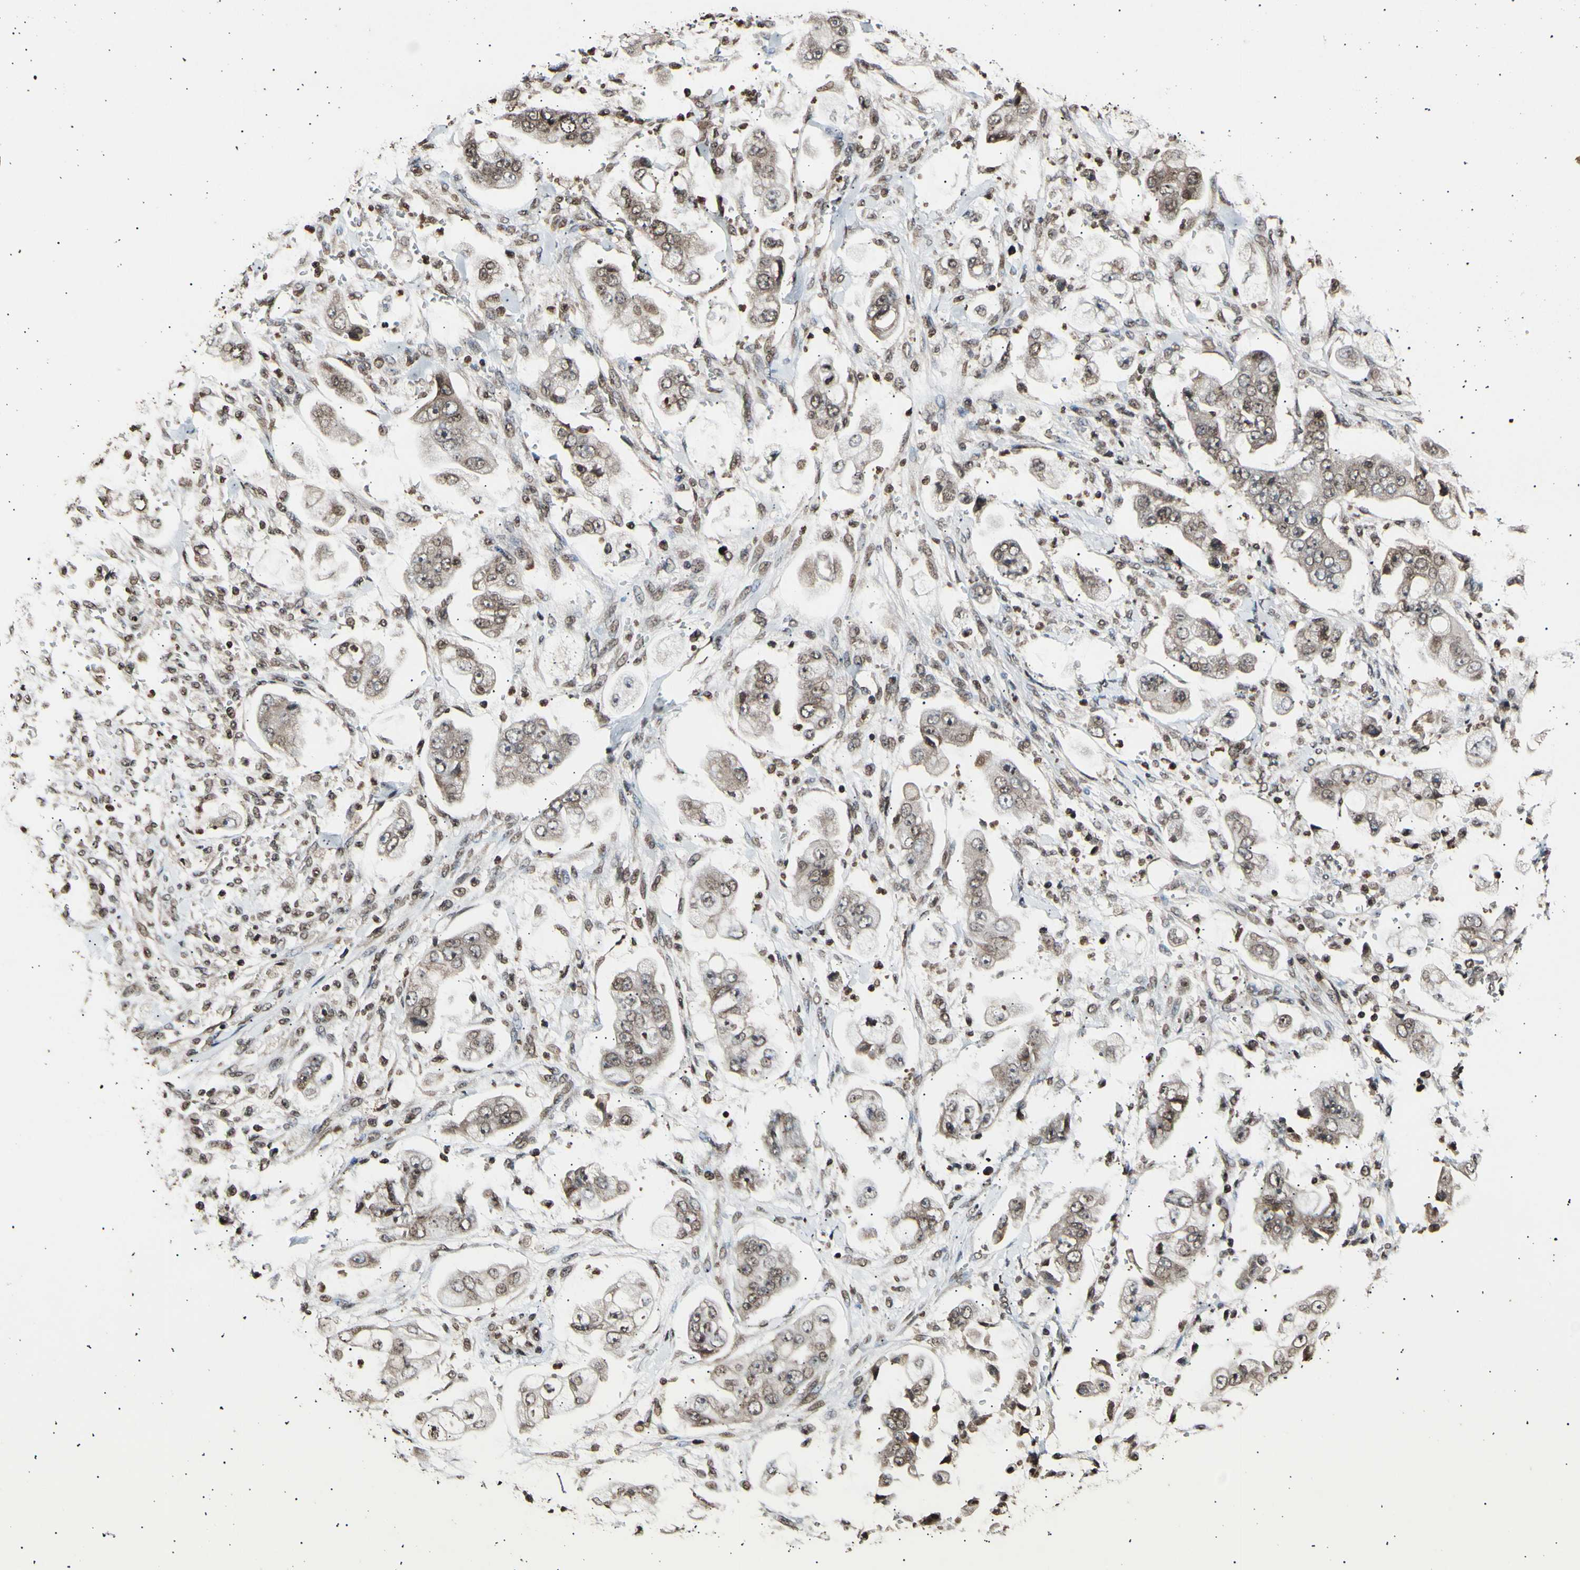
{"staining": {"intensity": "moderate", "quantity": ">75%", "location": "cytoplasmic/membranous,nuclear"}, "tissue": "stomach cancer", "cell_type": "Tumor cells", "image_type": "cancer", "snomed": [{"axis": "morphology", "description": "Adenocarcinoma, NOS"}, {"axis": "topography", "description": "Stomach"}], "caption": "Immunohistochemistry (IHC) photomicrograph of human adenocarcinoma (stomach) stained for a protein (brown), which demonstrates medium levels of moderate cytoplasmic/membranous and nuclear staining in approximately >75% of tumor cells.", "gene": "ANAPC7", "patient": {"sex": "male", "age": 62}}